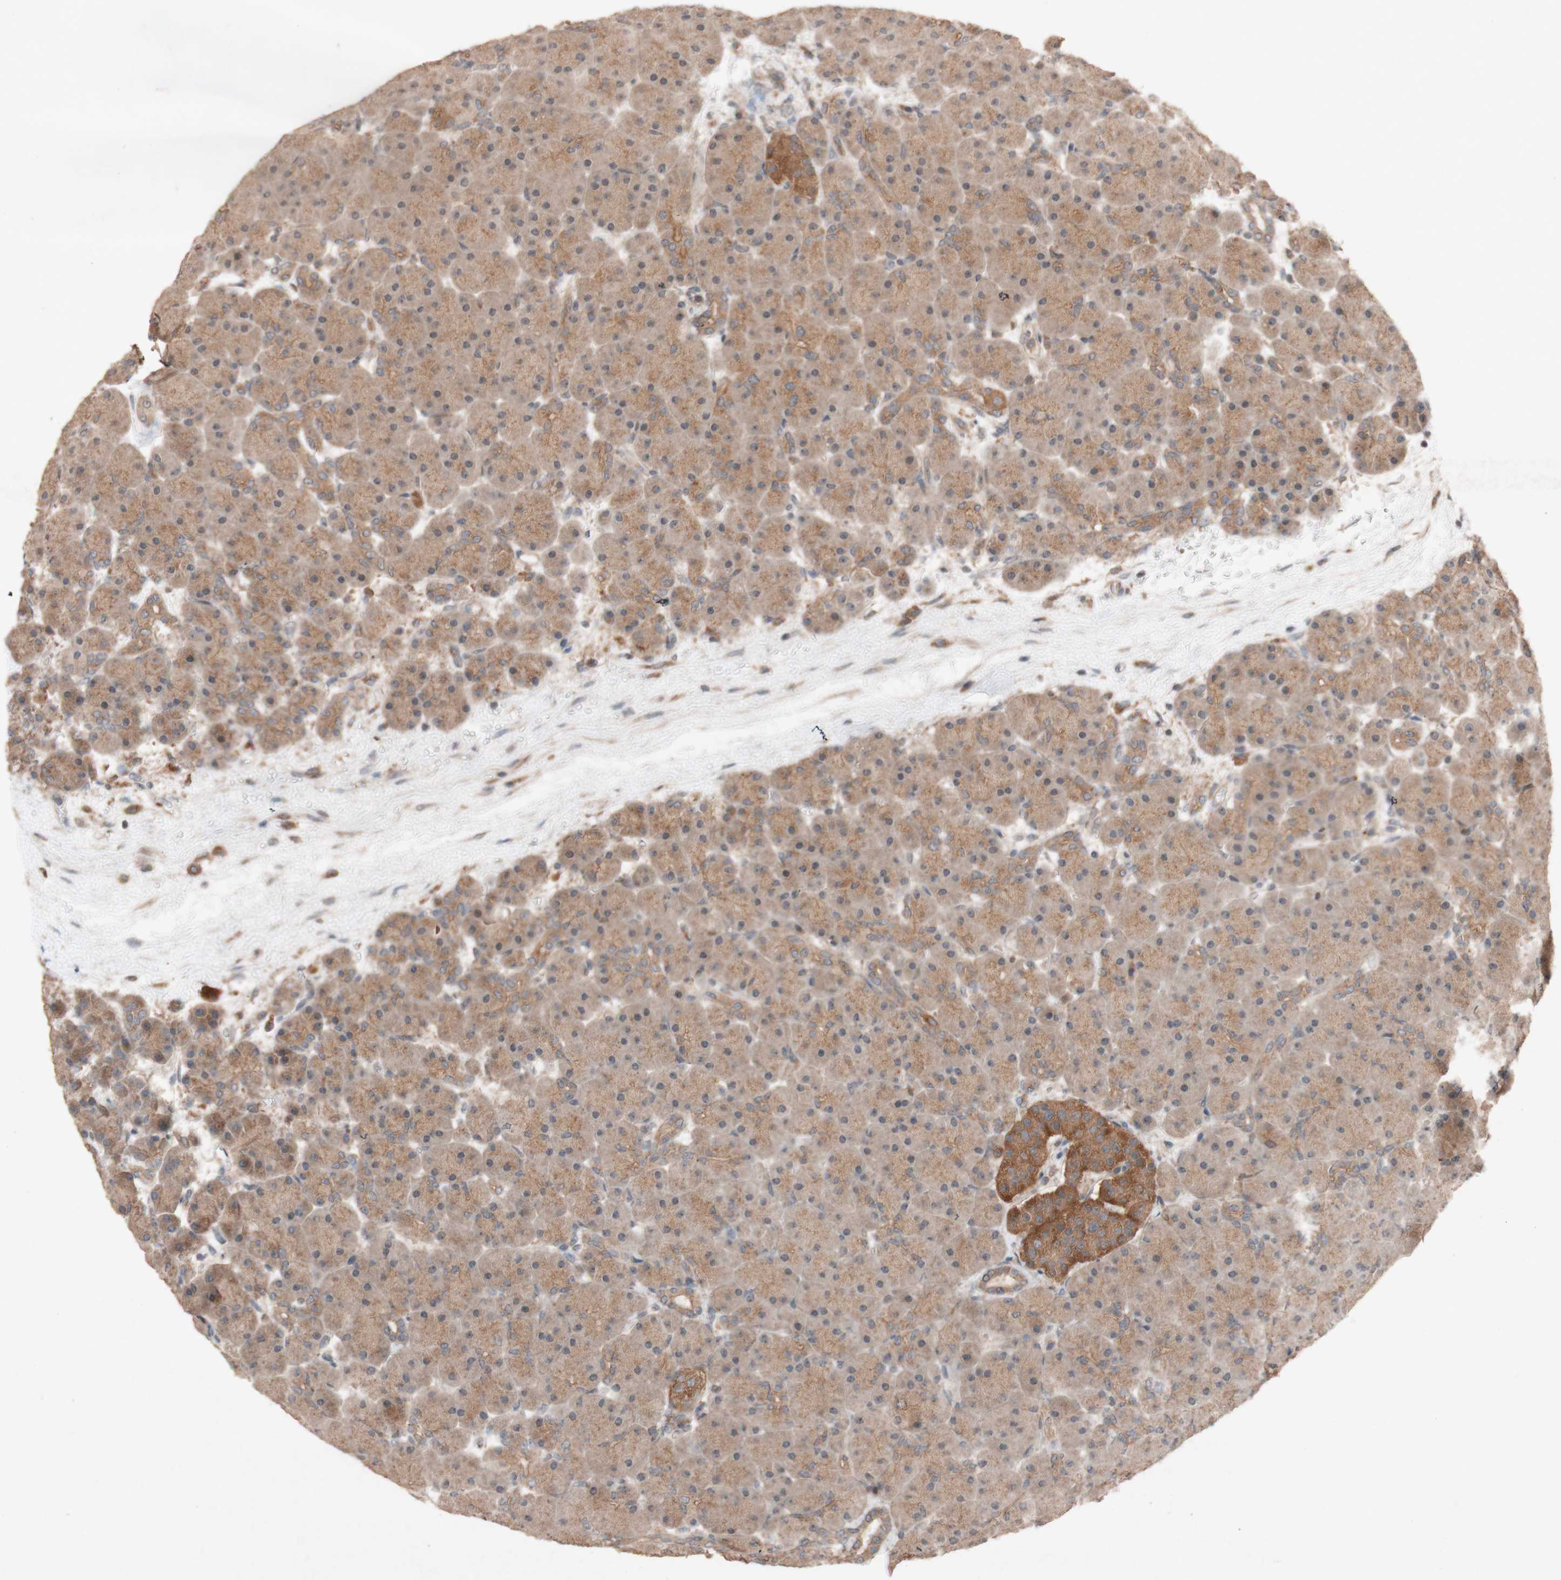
{"staining": {"intensity": "weak", "quantity": ">75%", "location": "cytoplasmic/membranous"}, "tissue": "pancreas", "cell_type": "Exocrine glandular cells", "image_type": "normal", "snomed": [{"axis": "morphology", "description": "Normal tissue, NOS"}, {"axis": "topography", "description": "Pancreas"}], "caption": "DAB immunohistochemical staining of benign pancreas displays weak cytoplasmic/membranous protein expression in approximately >75% of exocrine glandular cells.", "gene": "ATP6V1F", "patient": {"sex": "male", "age": 66}}